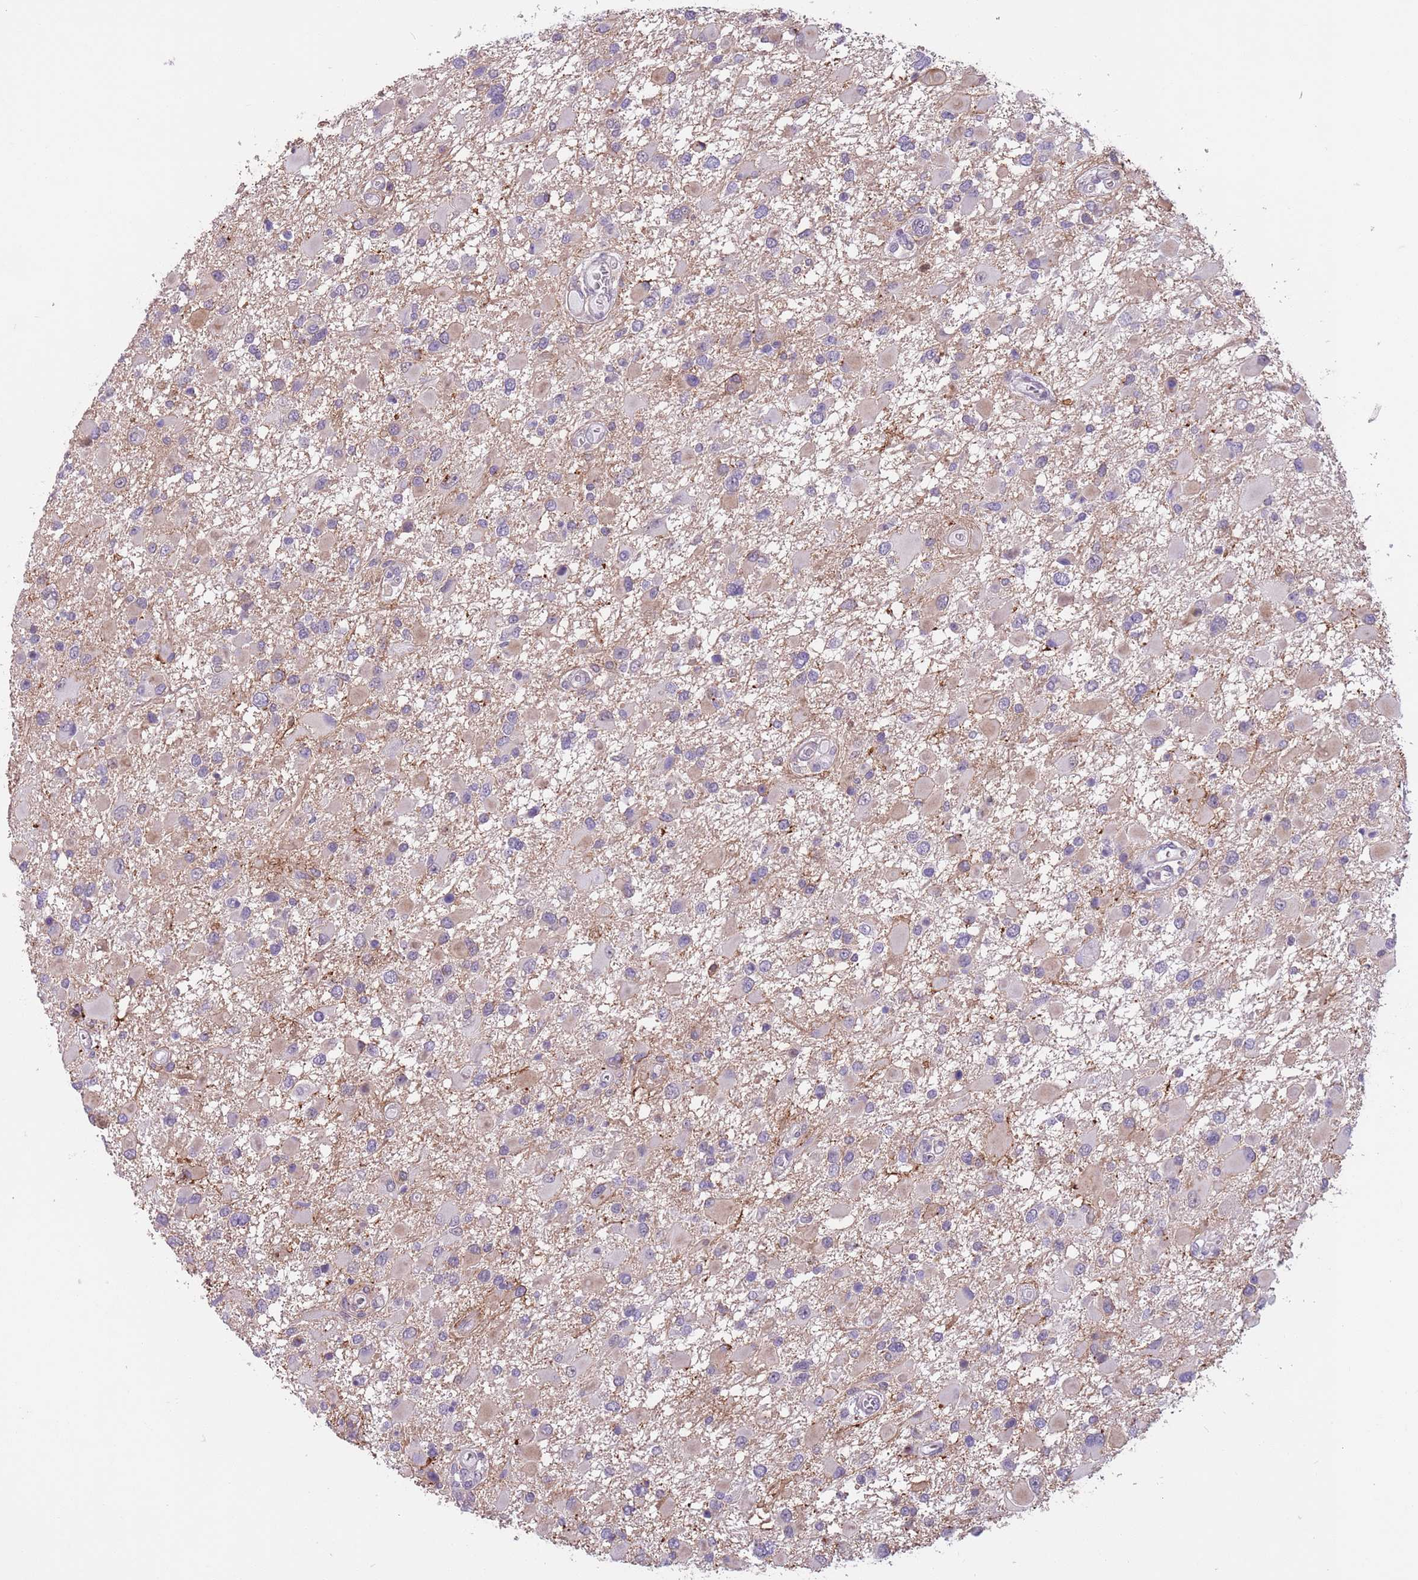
{"staining": {"intensity": "negative", "quantity": "none", "location": "none"}, "tissue": "glioma", "cell_type": "Tumor cells", "image_type": "cancer", "snomed": [{"axis": "morphology", "description": "Glioma, malignant, High grade"}, {"axis": "topography", "description": "Brain"}], "caption": "Immunohistochemistry of human glioma exhibits no staining in tumor cells.", "gene": "JAML", "patient": {"sex": "male", "age": 53}}